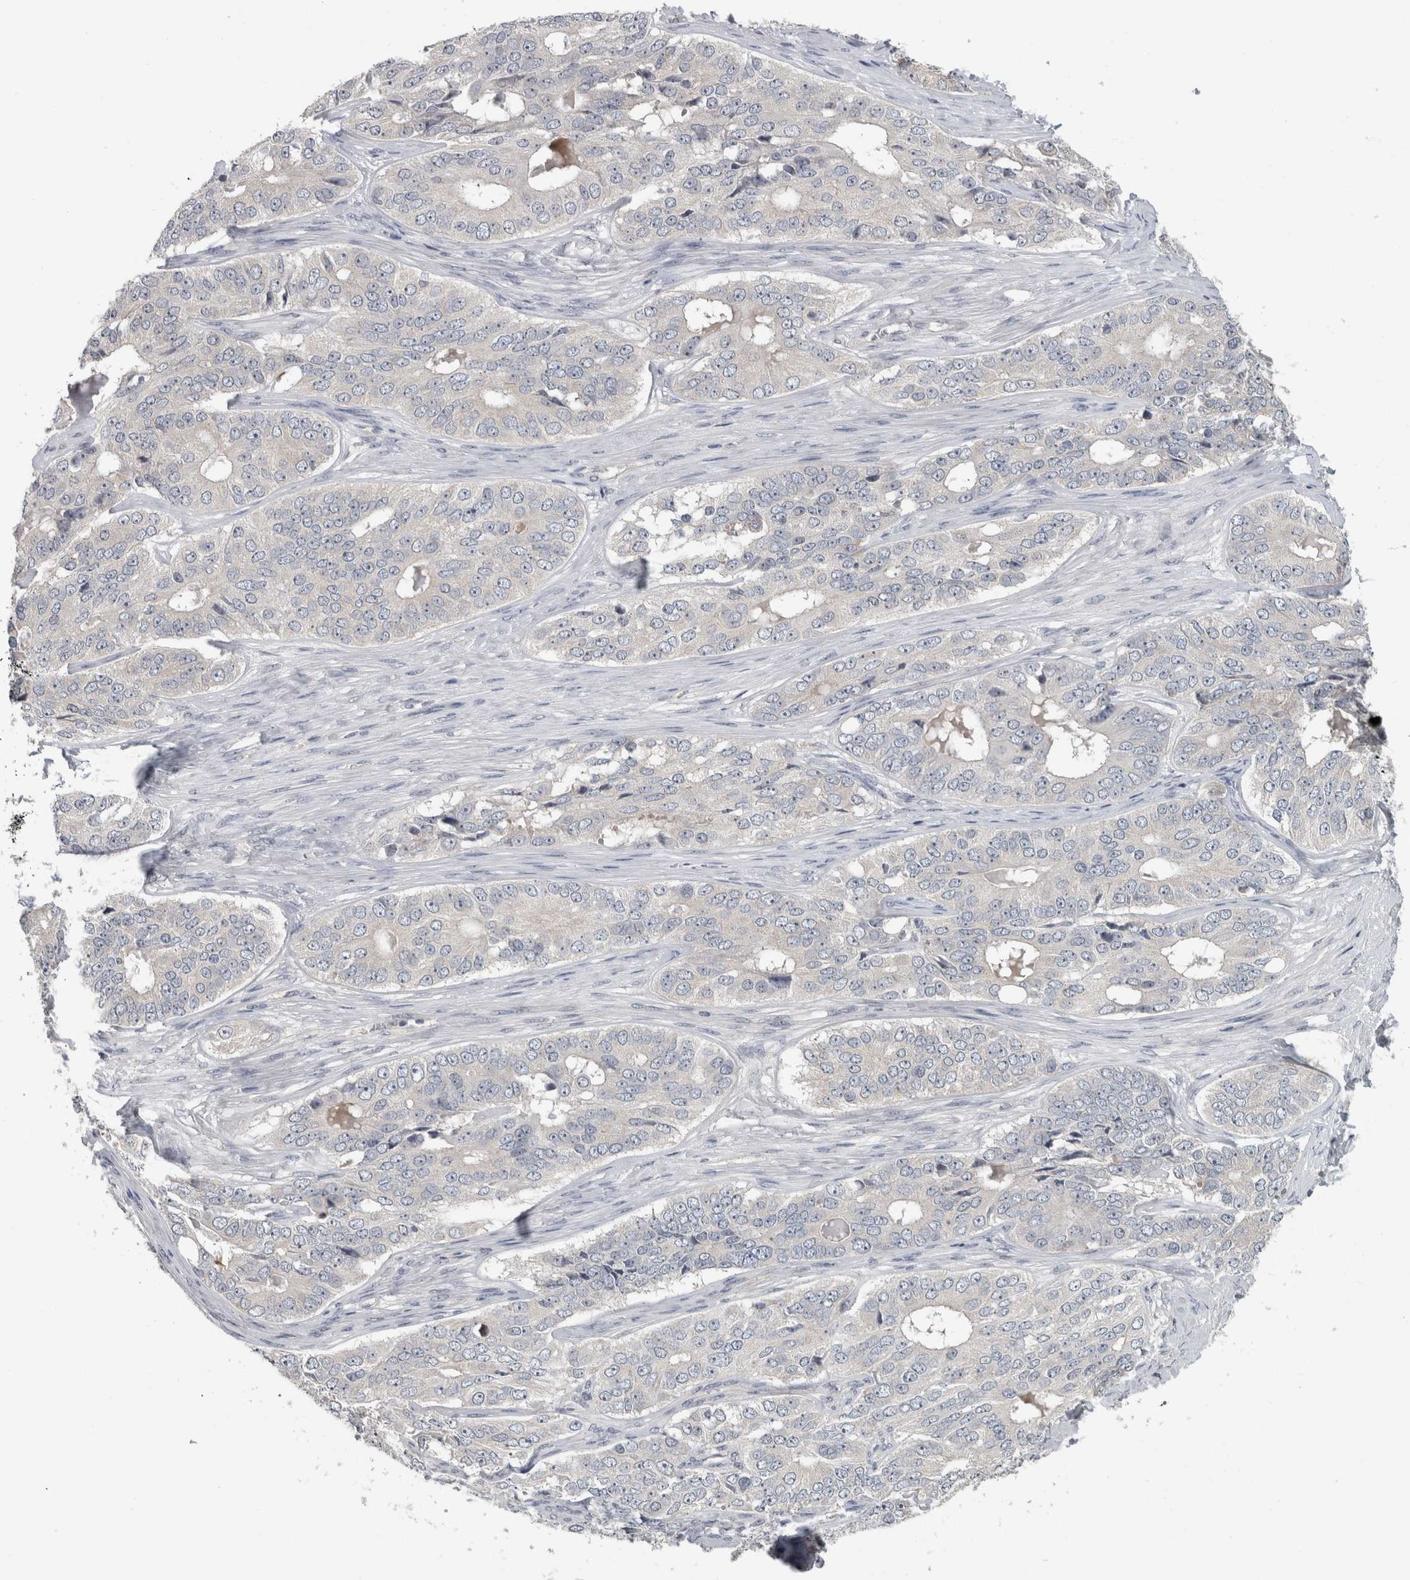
{"staining": {"intensity": "negative", "quantity": "none", "location": "none"}, "tissue": "ovarian cancer", "cell_type": "Tumor cells", "image_type": "cancer", "snomed": [{"axis": "morphology", "description": "Carcinoma, endometroid"}, {"axis": "topography", "description": "Ovary"}], "caption": "Immunohistochemical staining of ovarian cancer (endometroid carcinoma) exhibits no significant positivity in tumor cells.", "gene": "RBM28", "patient": {"sex": "female", "age": 51}}